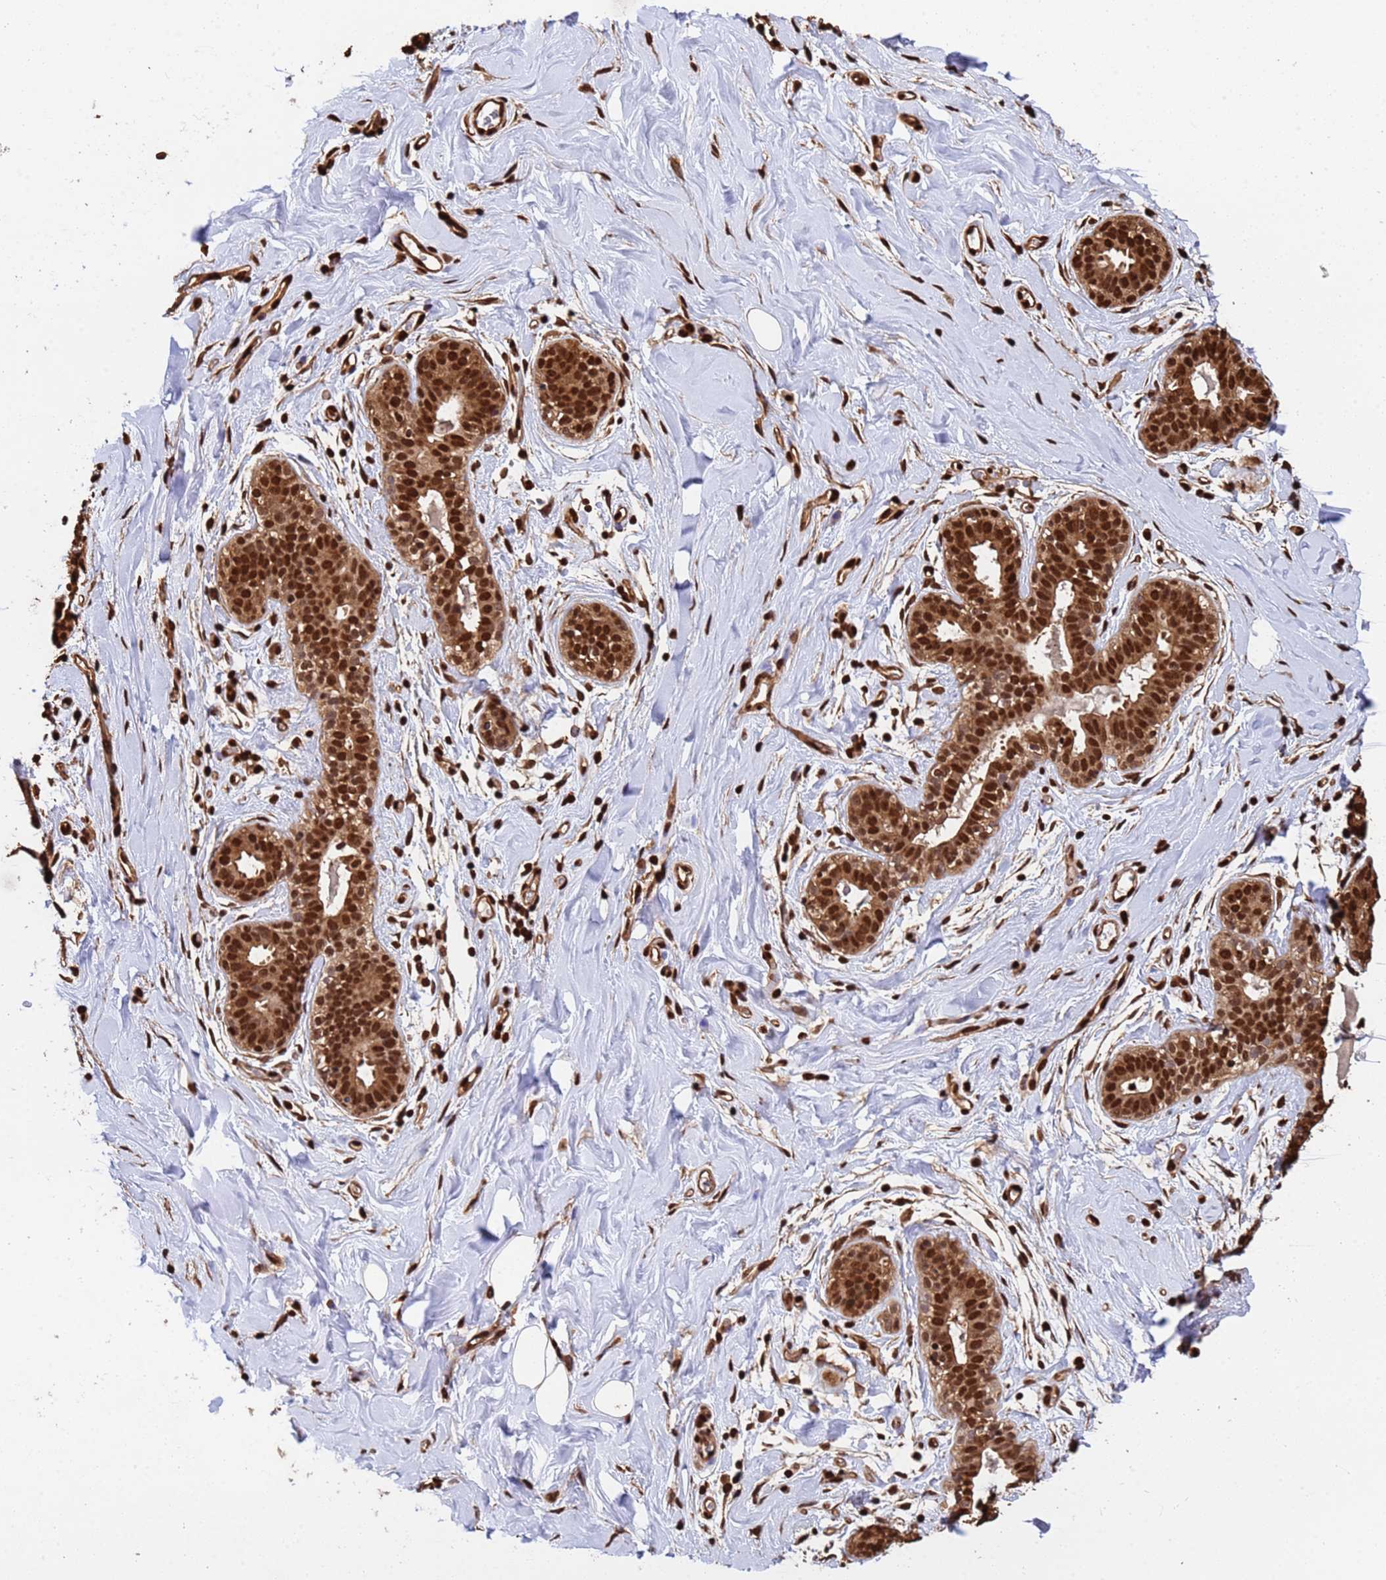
{"staining": {"intensity": "strong", "quantity": "25%-75%", "location": "cytoplasmic/membranous,nuclear"}, "tissue": "adipose tissue", "cell_type": "Adipocytes", "image_type": "normal", "snomed": [{"axis": "morphology", "description": "Normal tissue, NOS"}, {"axis": "topography", "description": "Breast"}], "caption": "Strong cytoplasmic/membranous,nuclear protein staining is appreciated in approximately 25%-75% of adipocytes in adipose tissue. Immunohistochemistry stains the protein in brown and the nuclei are stained blue.", "gene": "SUMO2", "patient": {"sex": "female", "age": 26}}